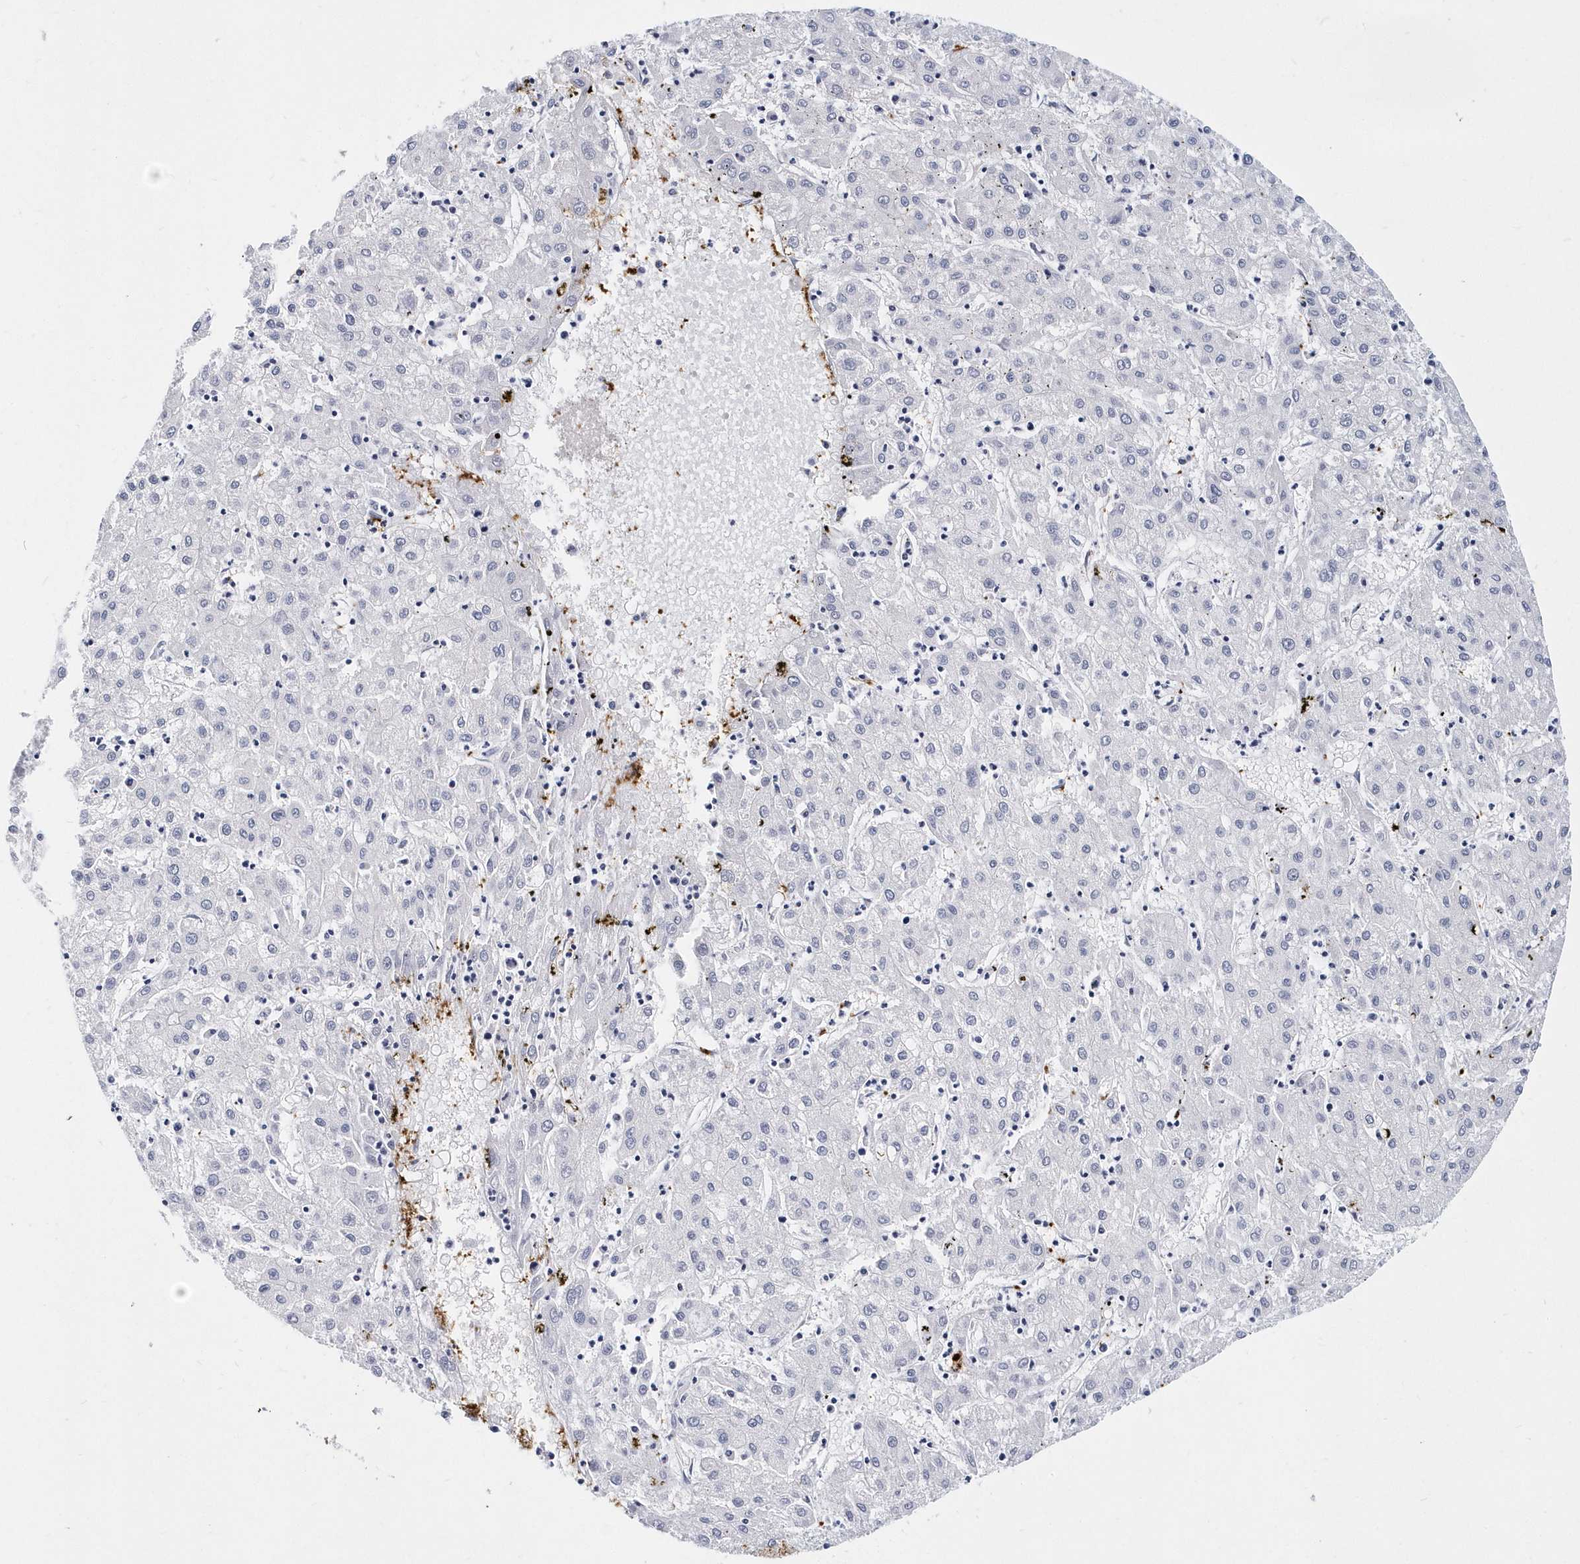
{"staining": {"intensity": "negative", "quantity": "none", "location": "none"}, "tissue": "liver cancer", "cell_type": "Tumor cells", "image_type": "cancer", "snomed": [{"axis": "morphology", "description": "Carcinoma, Hepatocellular, NOS"}, {"axis": "topography", "description": "Liver"}], "caption": "An IHC photomicrograph of liver cancer (hepatocellular carcinoma) is shown. There is no staining in tumor cells of liver cancer (hepatocellular carcinoma).", "gene": "ITGA2B", "patient": {"sex": "male", "age": 72}}